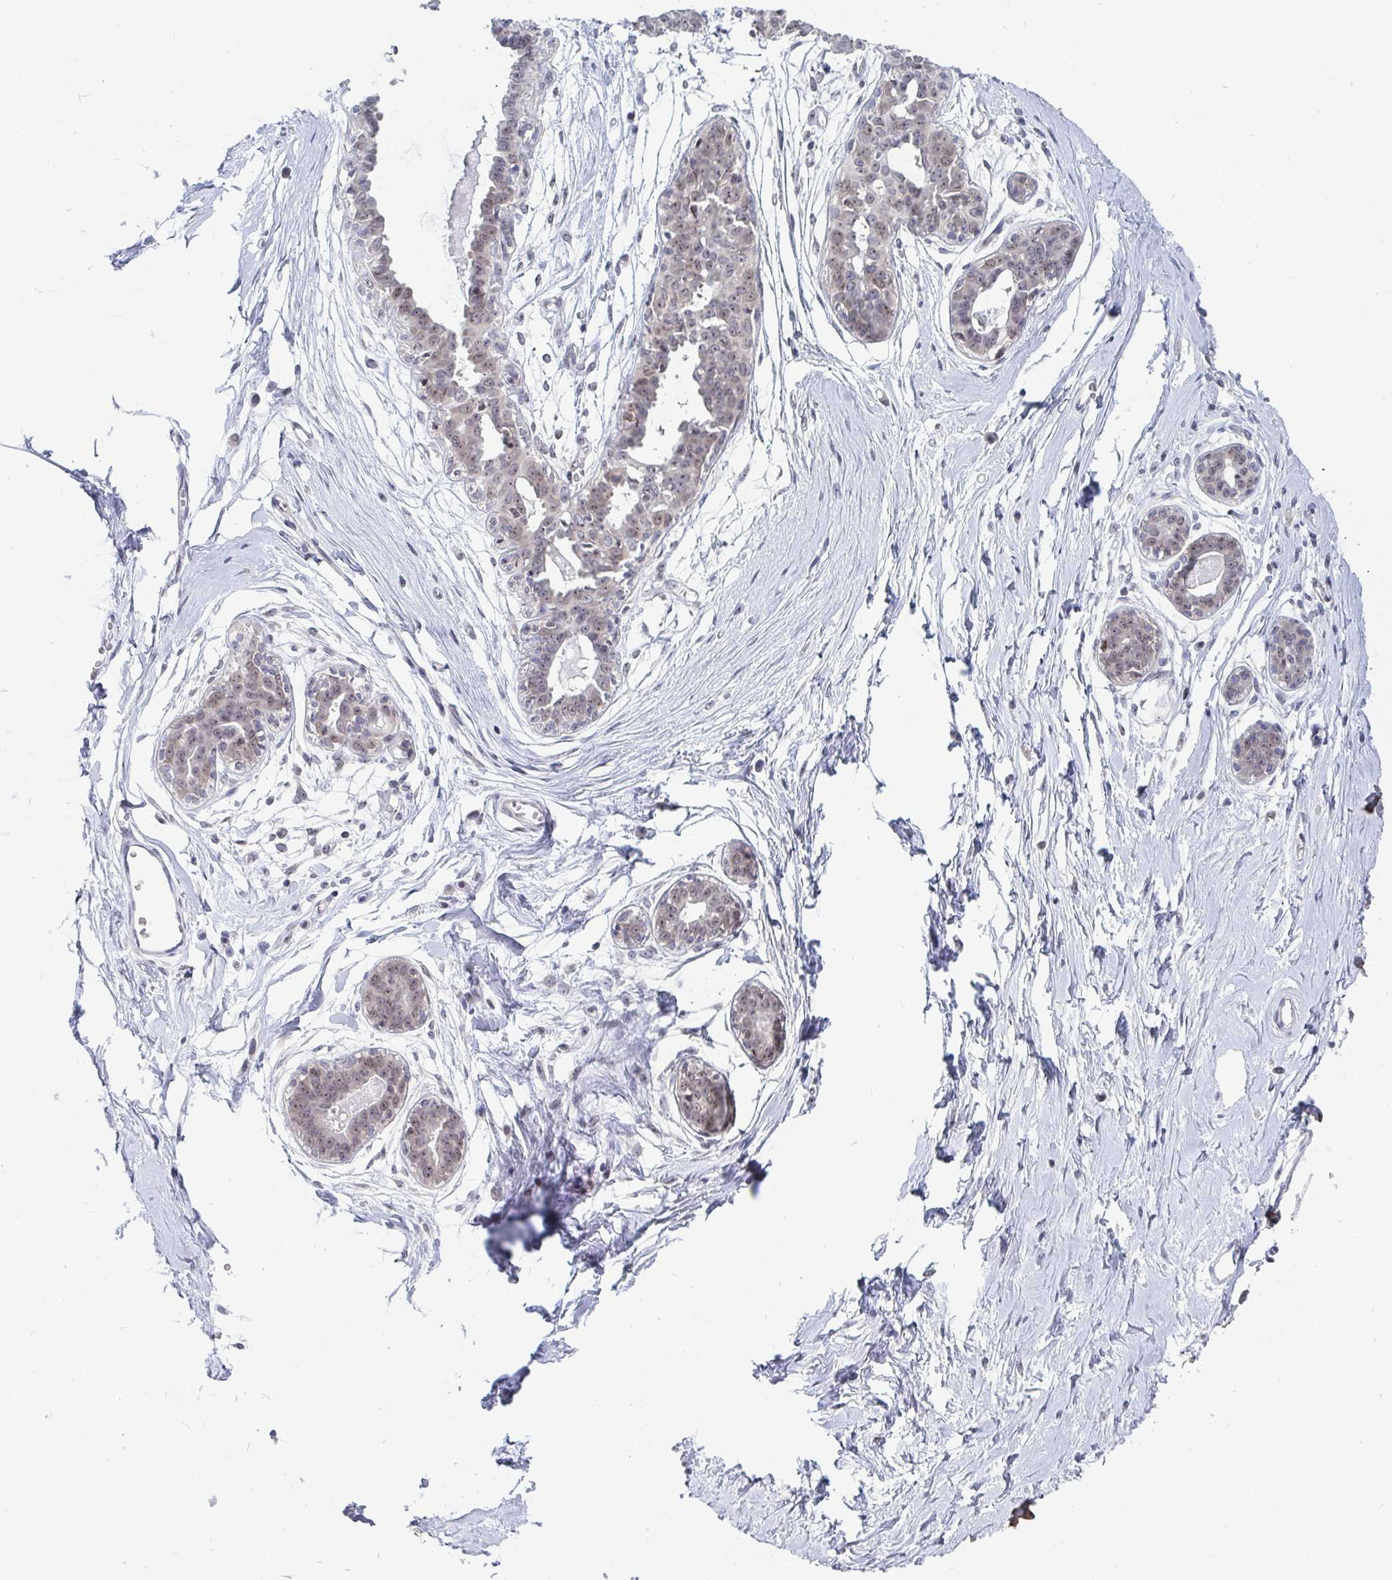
{"staining": {"intensity": "negative", "quantity": "none", "location": "none"}, "tissue": "breast", "cell_type": "Adipocytes", "image_type": "normal", "snomed": [{"axis": "morphology", "description": "Normal tissue, NOS"}, {"axis": "topography", "description": "Breast"}], "caption": "The micrograph exhibits no significant expression in adipocytes of breast.", "gene": "TRIP12", "patient": {"sex": "female", "age": 45}}